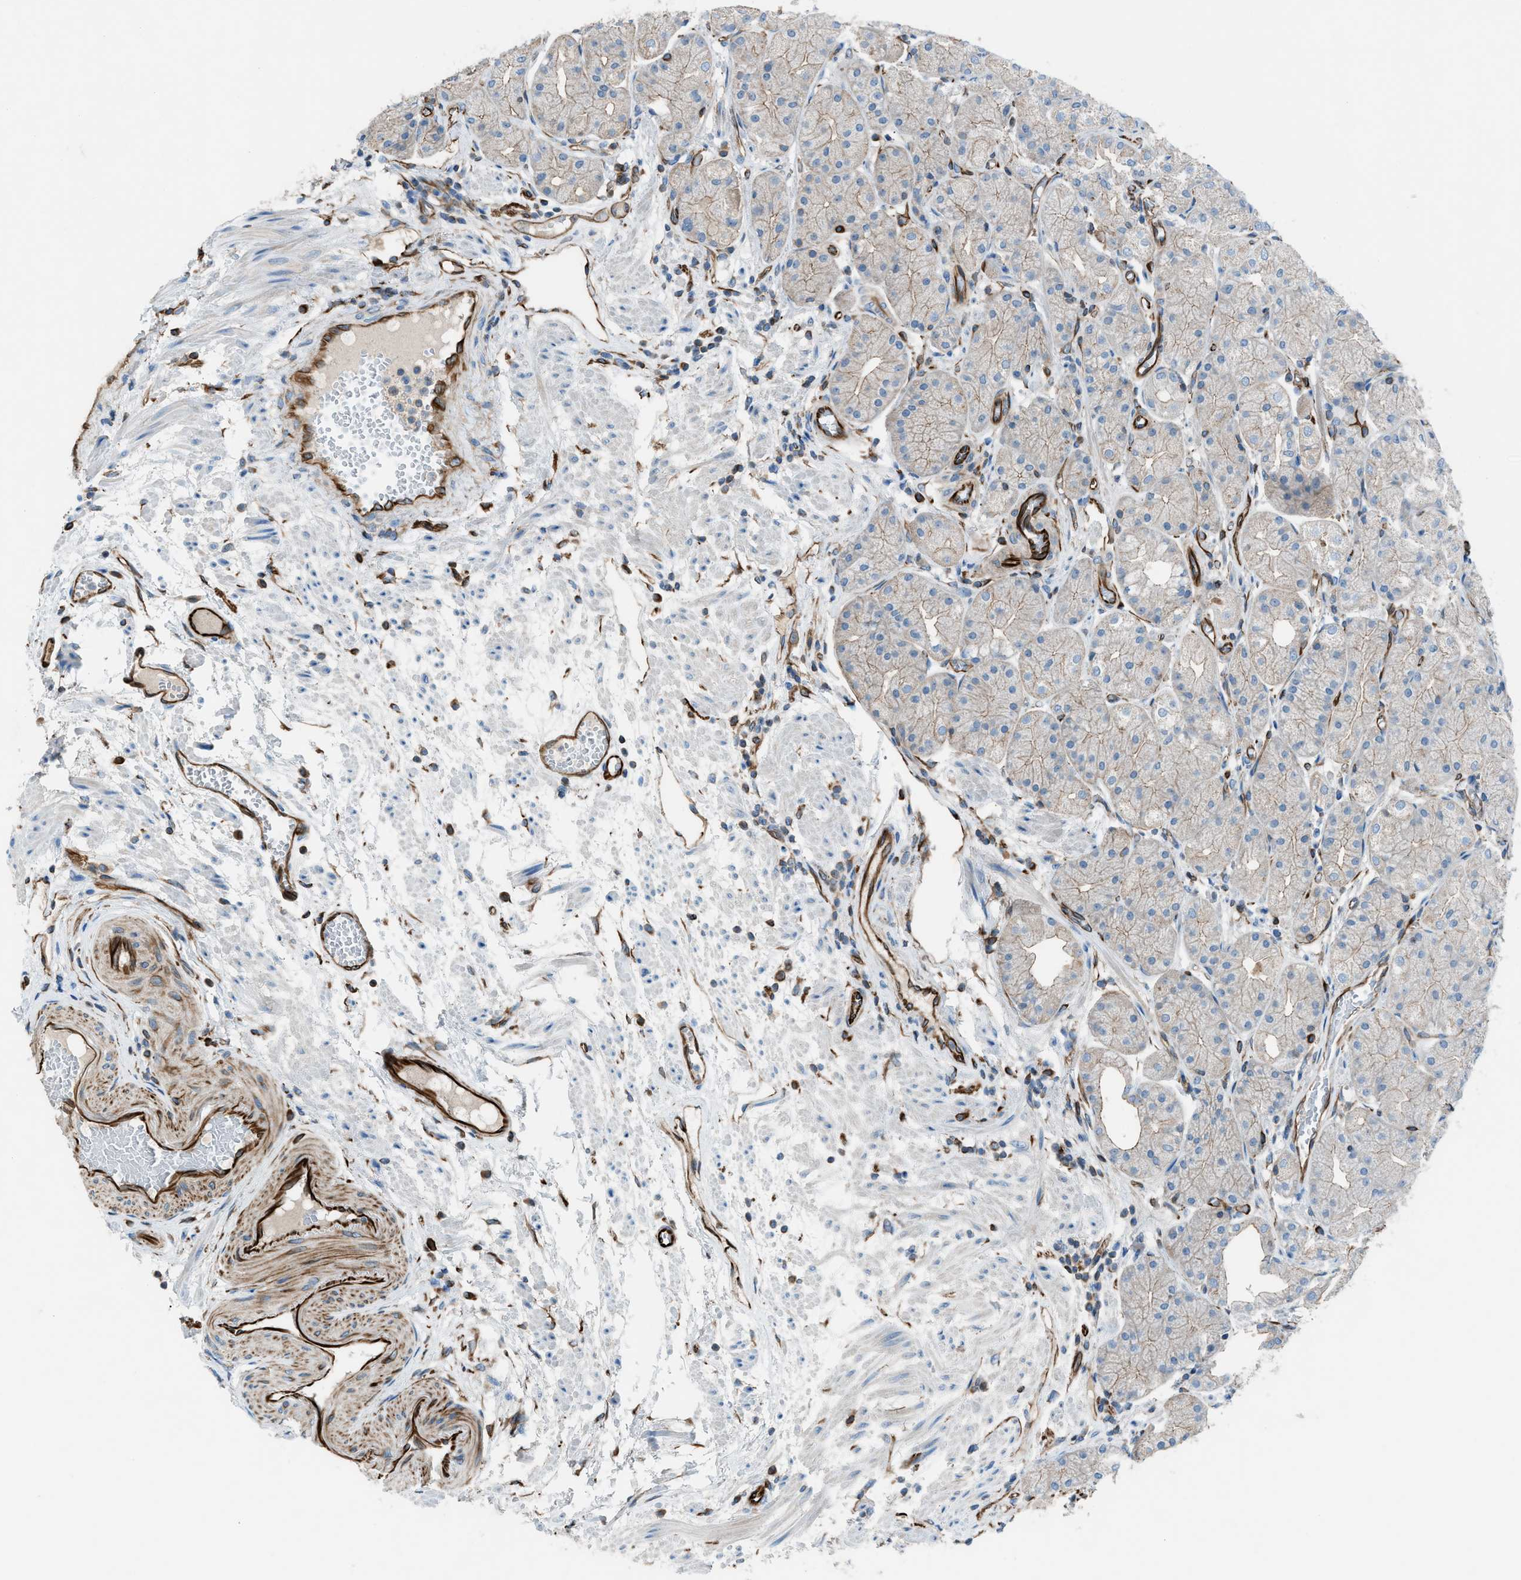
{"staining": {"intensity": "weak", "quantity": "<25%", "location": "cytoplasmic/membranous"}, "tissue": "stomach", "cell_type": "Glandular cells", "image_type": "normal", "snomed": [{"axis": "morphology", "description": "Normal tissue, NOS"}, {"axis": "topography", "description": "Stomach, upper"}], "caption": "DAB immunohistochemical staining of unremarkable stomach displays no significant expression in glandular cells.", "gene": "CABP7", "patient": {"sex": "male", "age": 72}}